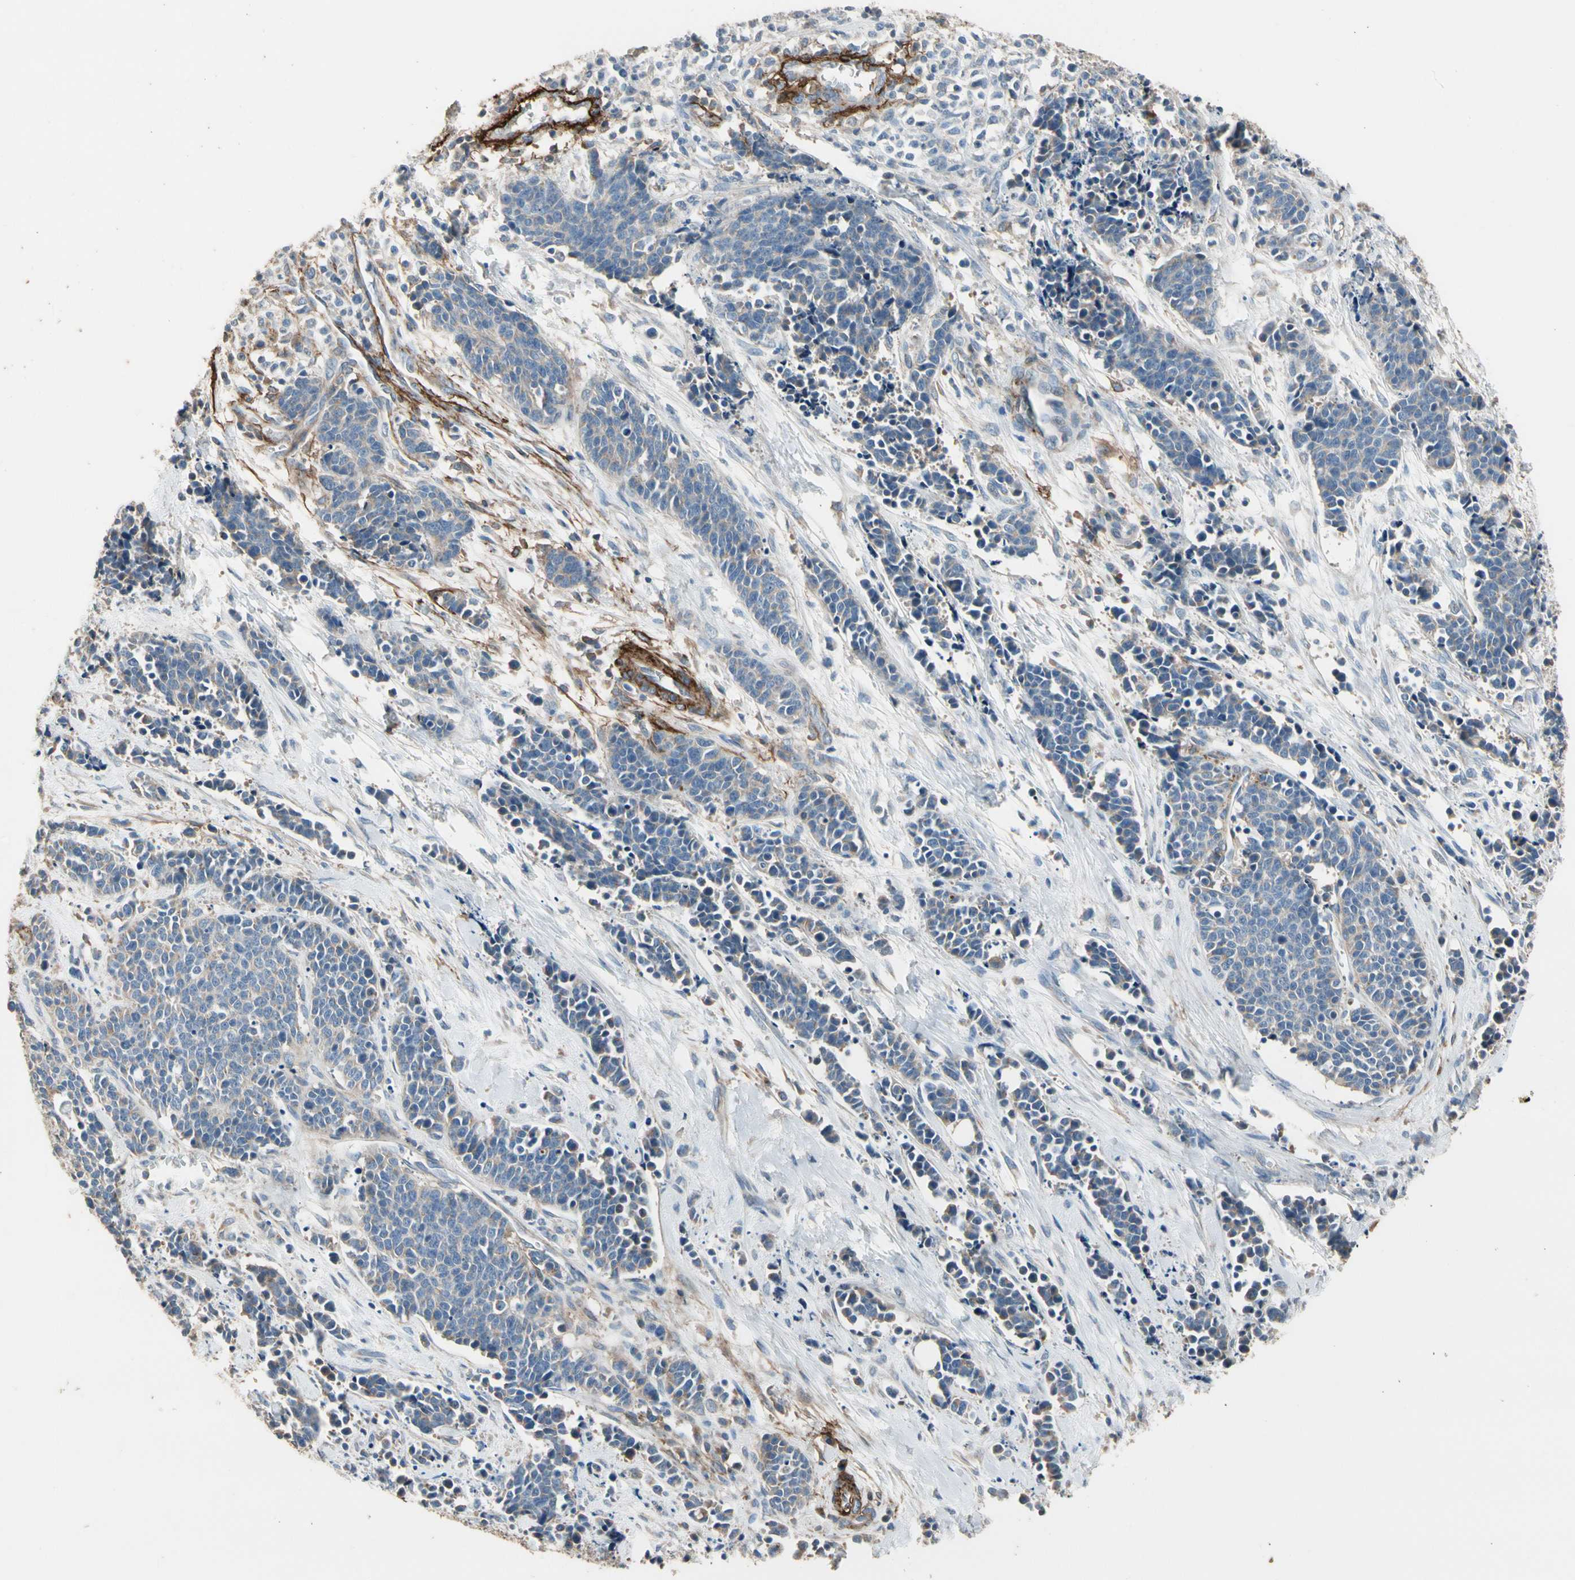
{"staining": {"intensity": "weak", "quantity": ">75%", "location": "cytoplasmic/membranous"}, "tissue": "cervical cancer", "cell_type": "Tumor cells", "image_type": "cancer", "snomed": [{"axis": "morphology", "description": "Squamous cell carcinoma, NOS"}, {"axis": "topography", "description": "Cervix"}], "caption": "The immunohistochemical stain shows weak cytoplasmic/membranous expression in tumor cells of cervical cancer tissue.", "gene": "SUSD2", "patient": {"sex": "female", "age": 35}}